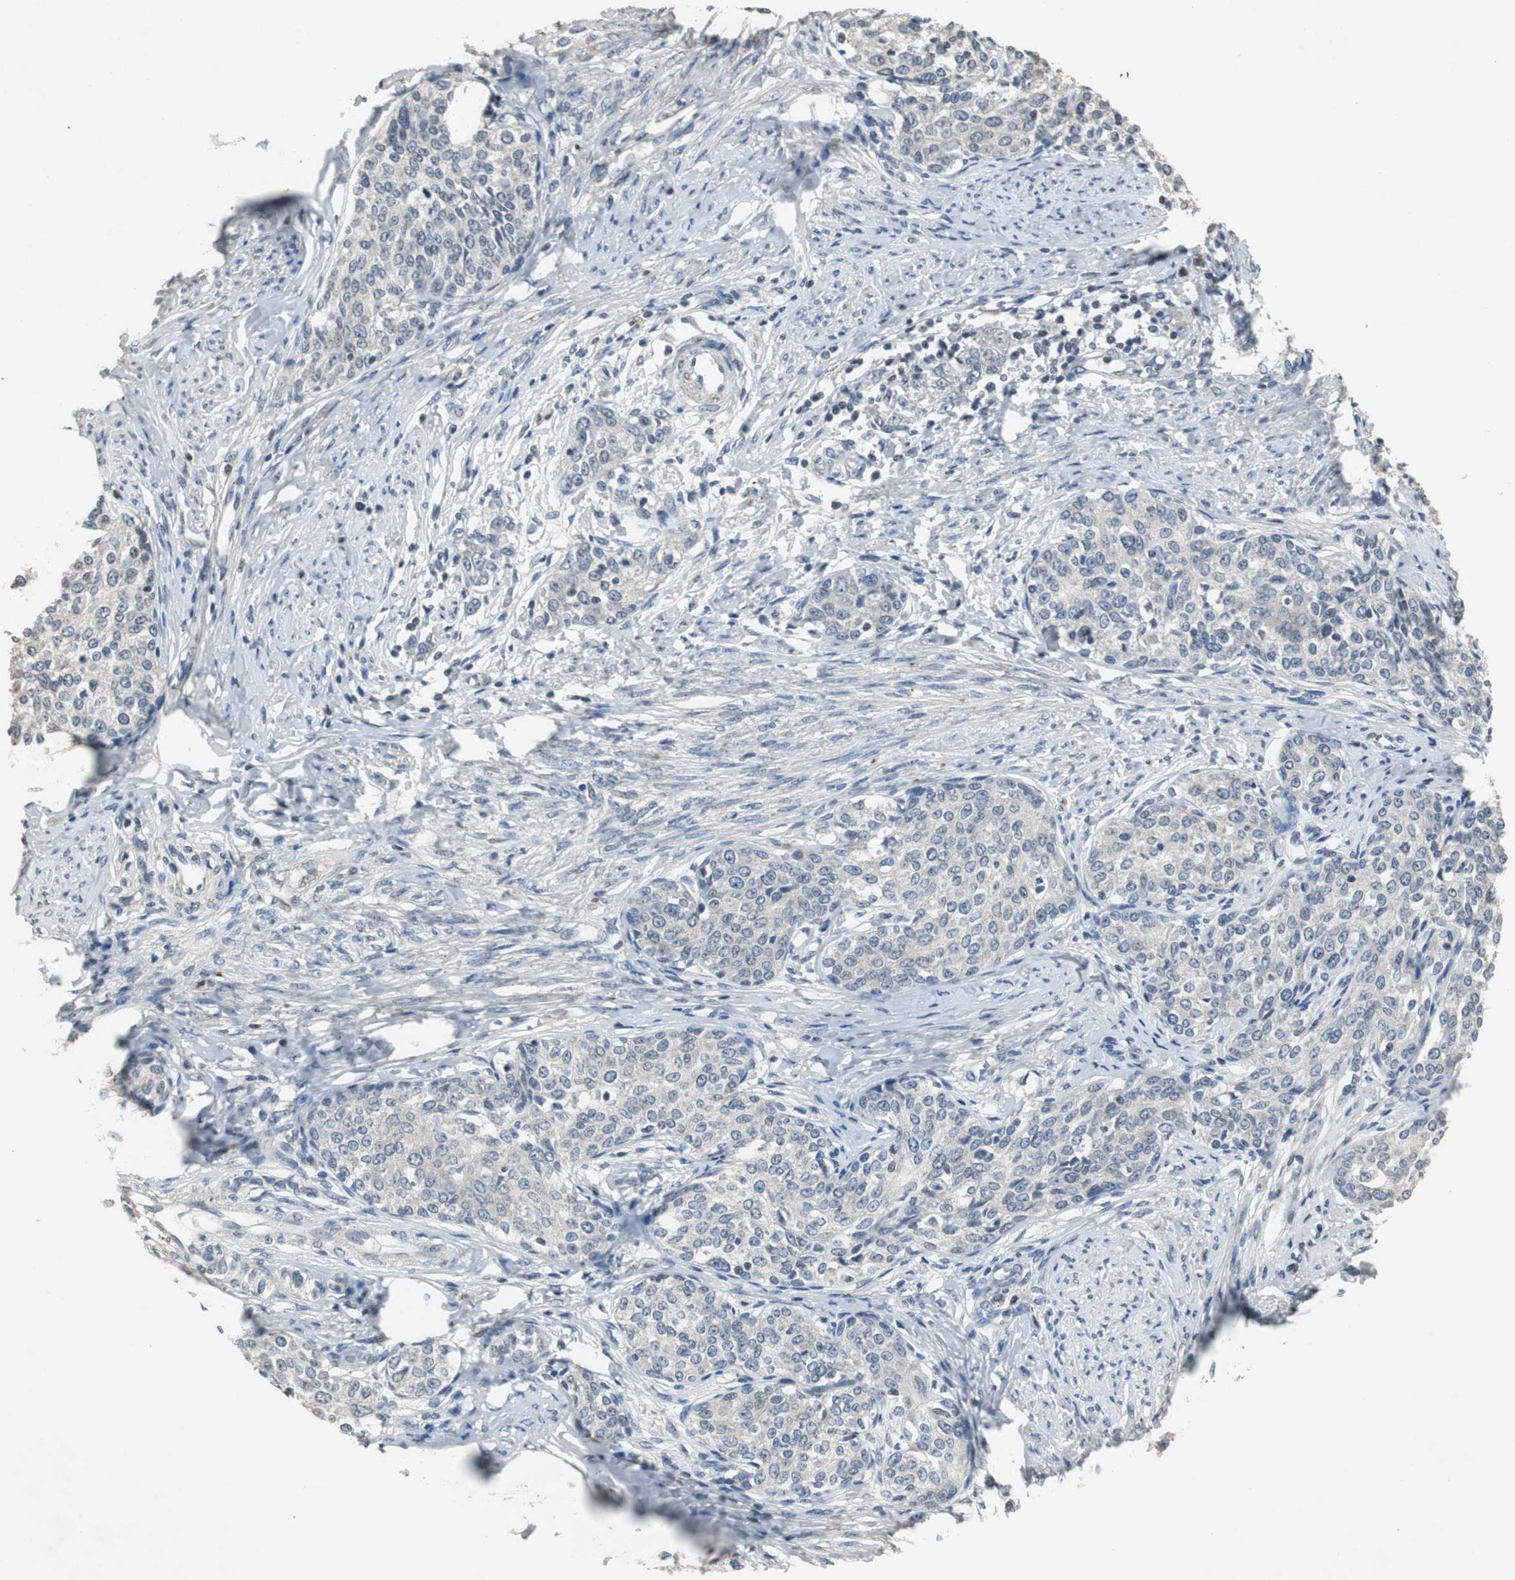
{"staining": {"intensity": "negative", "quantity": "none", "location": "none"}, "tissue": "cervical cancer", "cell_type": "Tumor cells", "image_type": "cancer", "snomed": [{"axis": "morphology", "description": "Squamous cell carcinoma, NOS"}, {"axis": "morphology", "description": "Adenocarcinoma, NOS"}, {"axis": "topography", "description": "Cervix"}], "caption": "The photomicrograph reveals no staining of tumor cells in cervical cancer.", "gene": "ADNP2", "patient": {"sex": "female", "age": 52}}